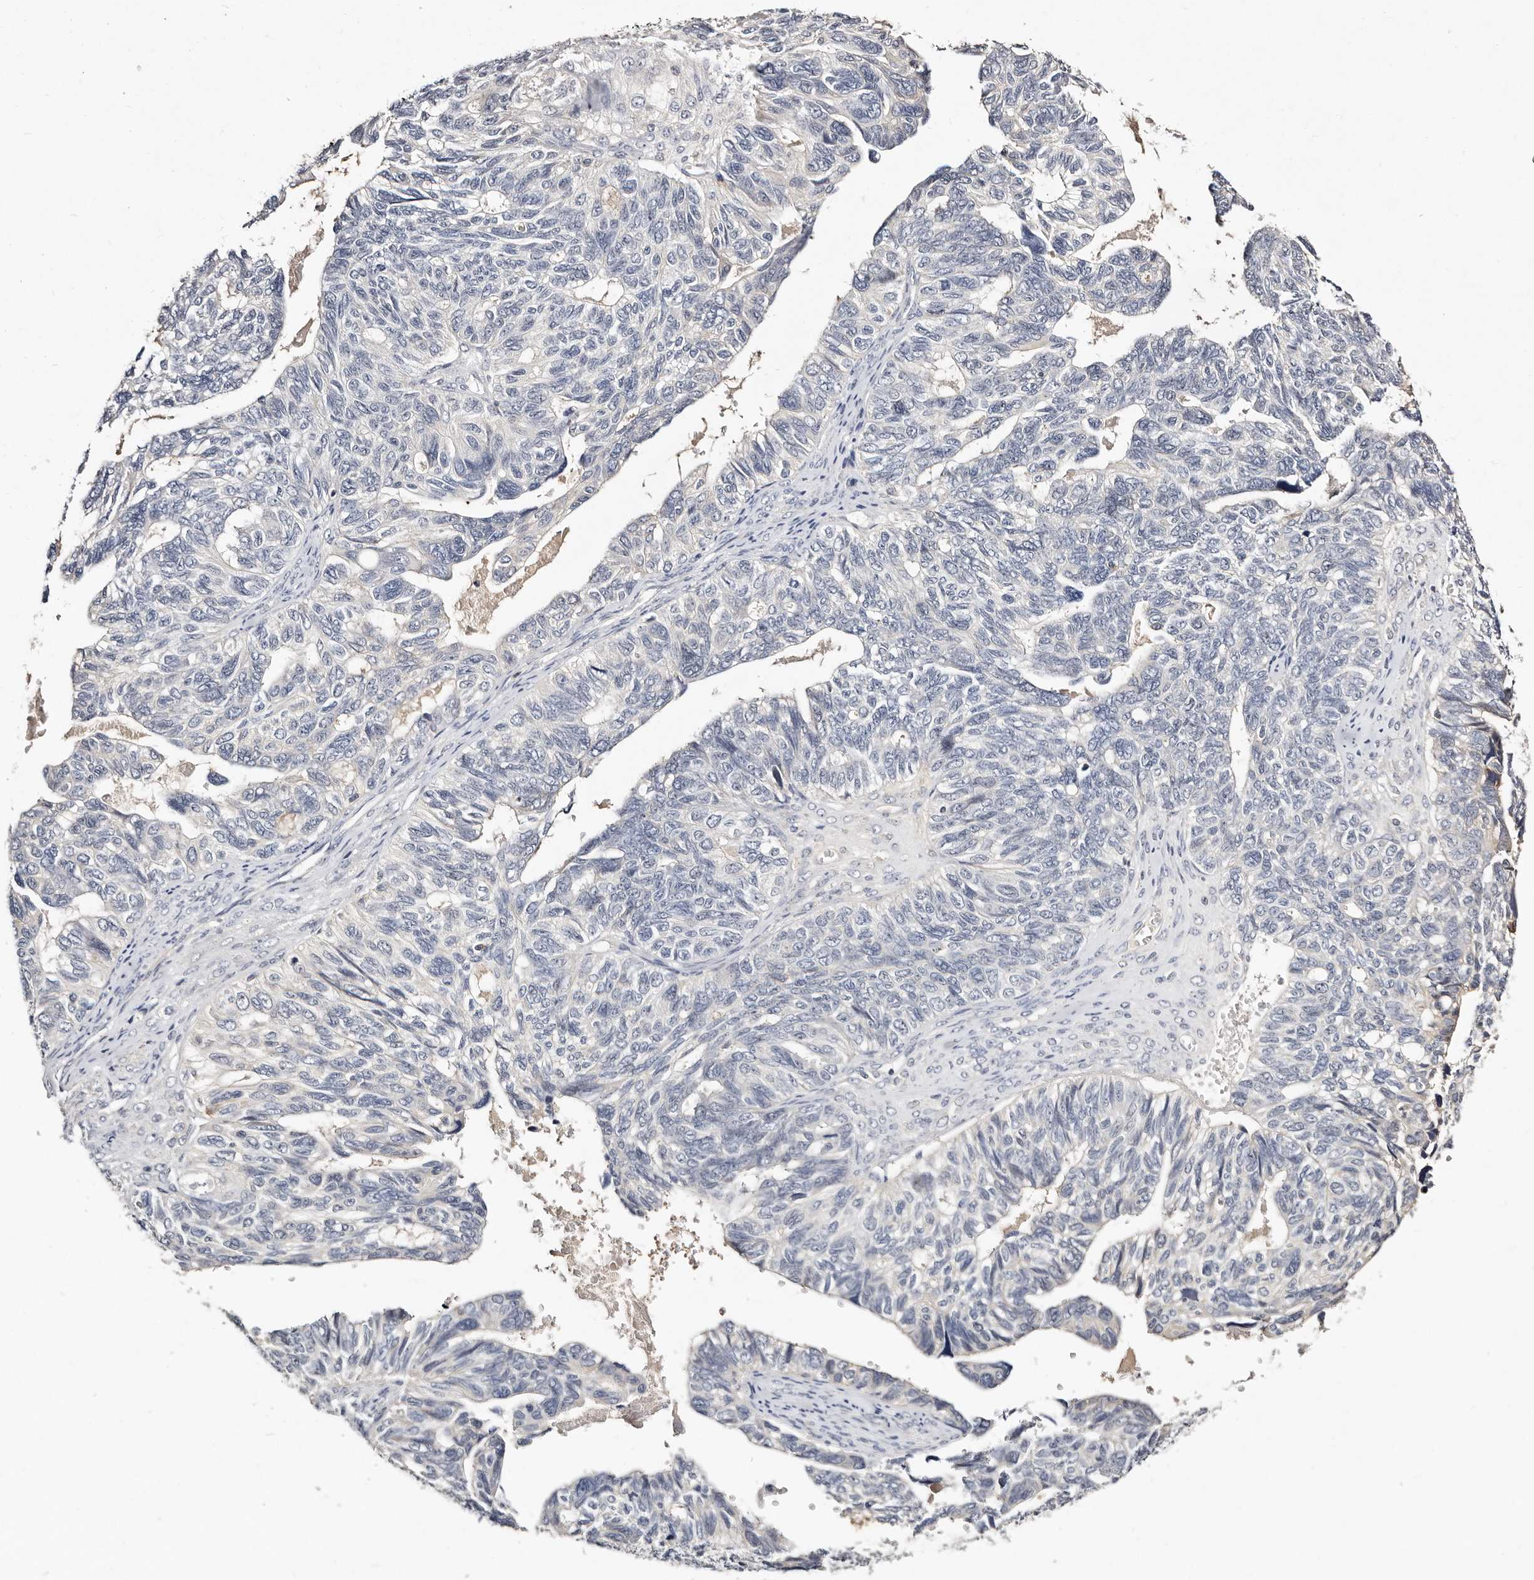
{"staining": {"intensity": "negative", "quantity": "none", "location": "none"}, "tissue": "ovarian cancer", "cell_type": "Tumor cells", "image_type": "cancer", "snomed": [{"axis": "morphology", "description": "Cystadenocarcinoma, serous, NOS"}, {"axis": "topography", "description": "Ovary"}], "caption": "A histopathology image of human ovarian cancer (serous cystadenocarcinoma) is negative for staining in tumor cells.", "gene": "MRPS33", "patient": {"sex": "female", "age": 79}}